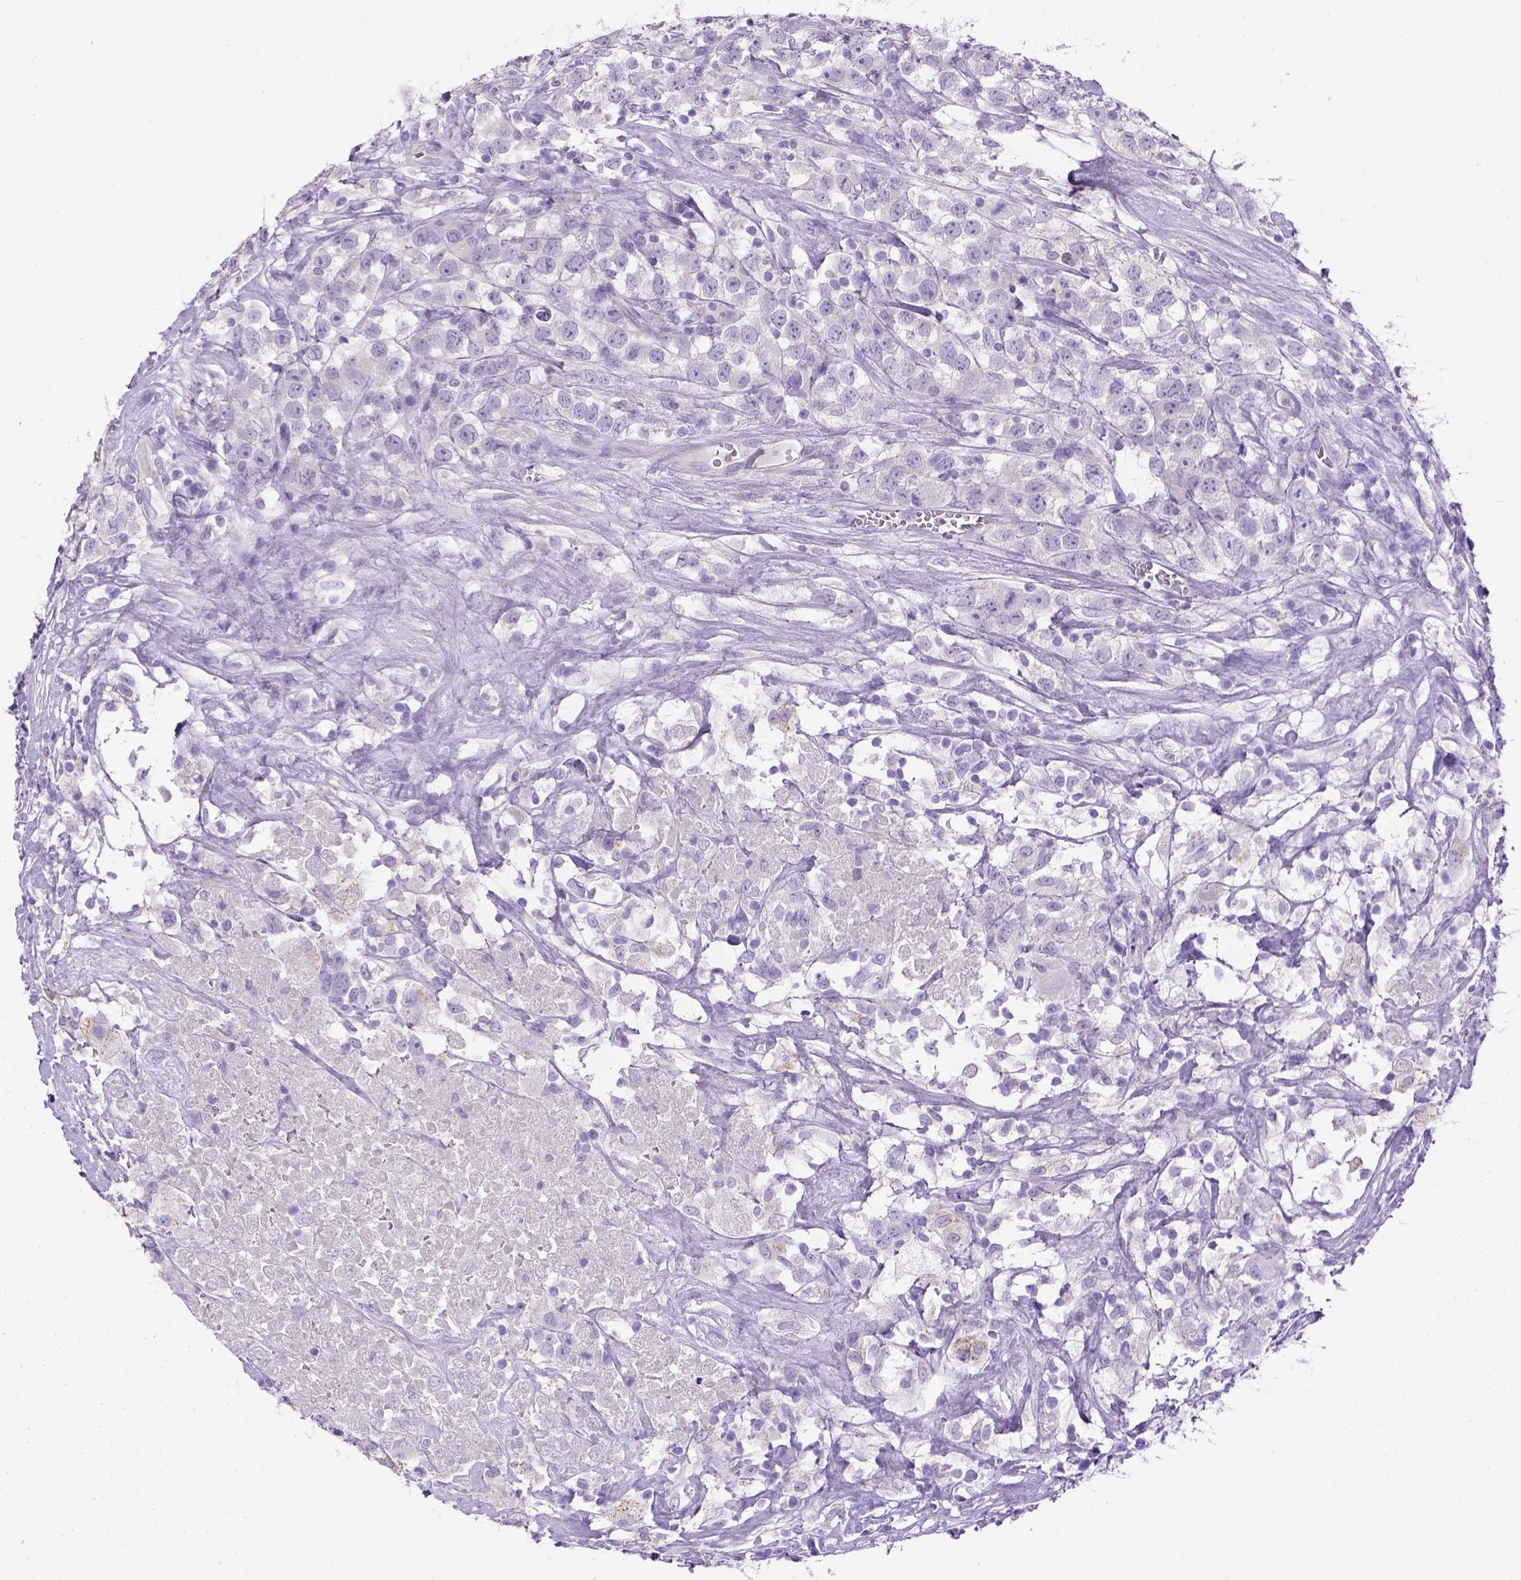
{"staining": {"intensity": "negative", "quantity": "none", "location": "none"}, "tissue": "testis cancer", "cell_type": "Tumor cells", "image_type": "cancer", "snomed": [{"axis": "morphology", "description": "Seminoma, NOS"}, {"axis": "topography", "description": "Testis"}], "caption": "A high-resolution micrograph shows immunohistochemistry staining of testis cancer (seminoma), which displays no significant staining in tumor cells.", "gene": "KRT71", "patient": {"sex": "male", "age": 59}}